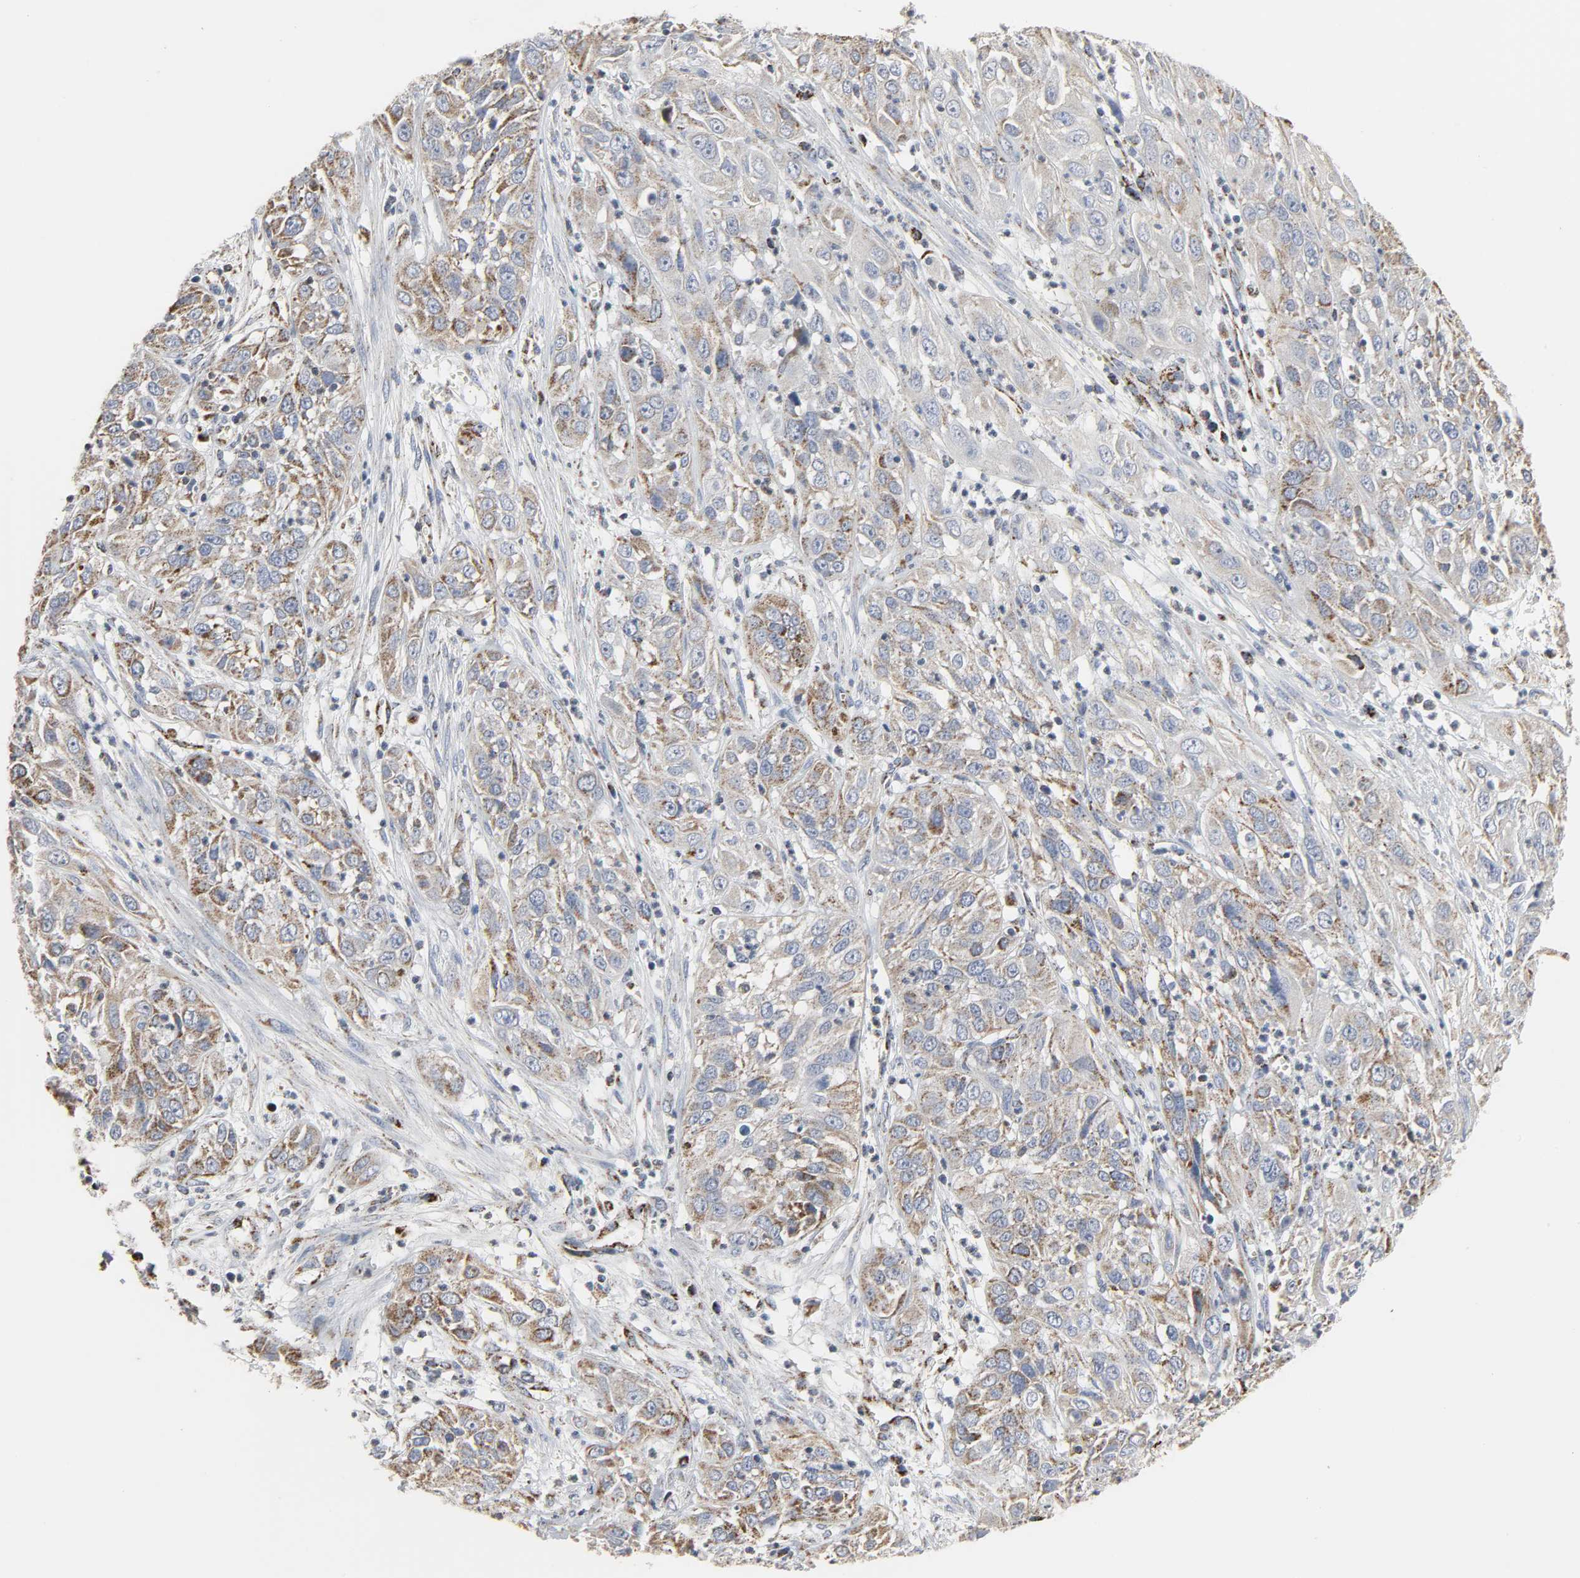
{"staining": {"intensity": "moderate", "quantity": "25%-75%", "location": "cytoplasmic/membranous"}, "tissue": "cervical cancer", "cell_type": "Tumor cells", "image_type": "cancer", "snomed": [{"axis": "morphology", "description": "Squamous cell carcinoma, NOS"}, {"axis": "topography", "description": "Cervix"}], "caption": "Cervical squamous cell carcinoma stained with a protein marker exhibits moderate staining in tumor cells.", "gene": "ACAT1", "patient": {"sex": "female", "age": 32}}